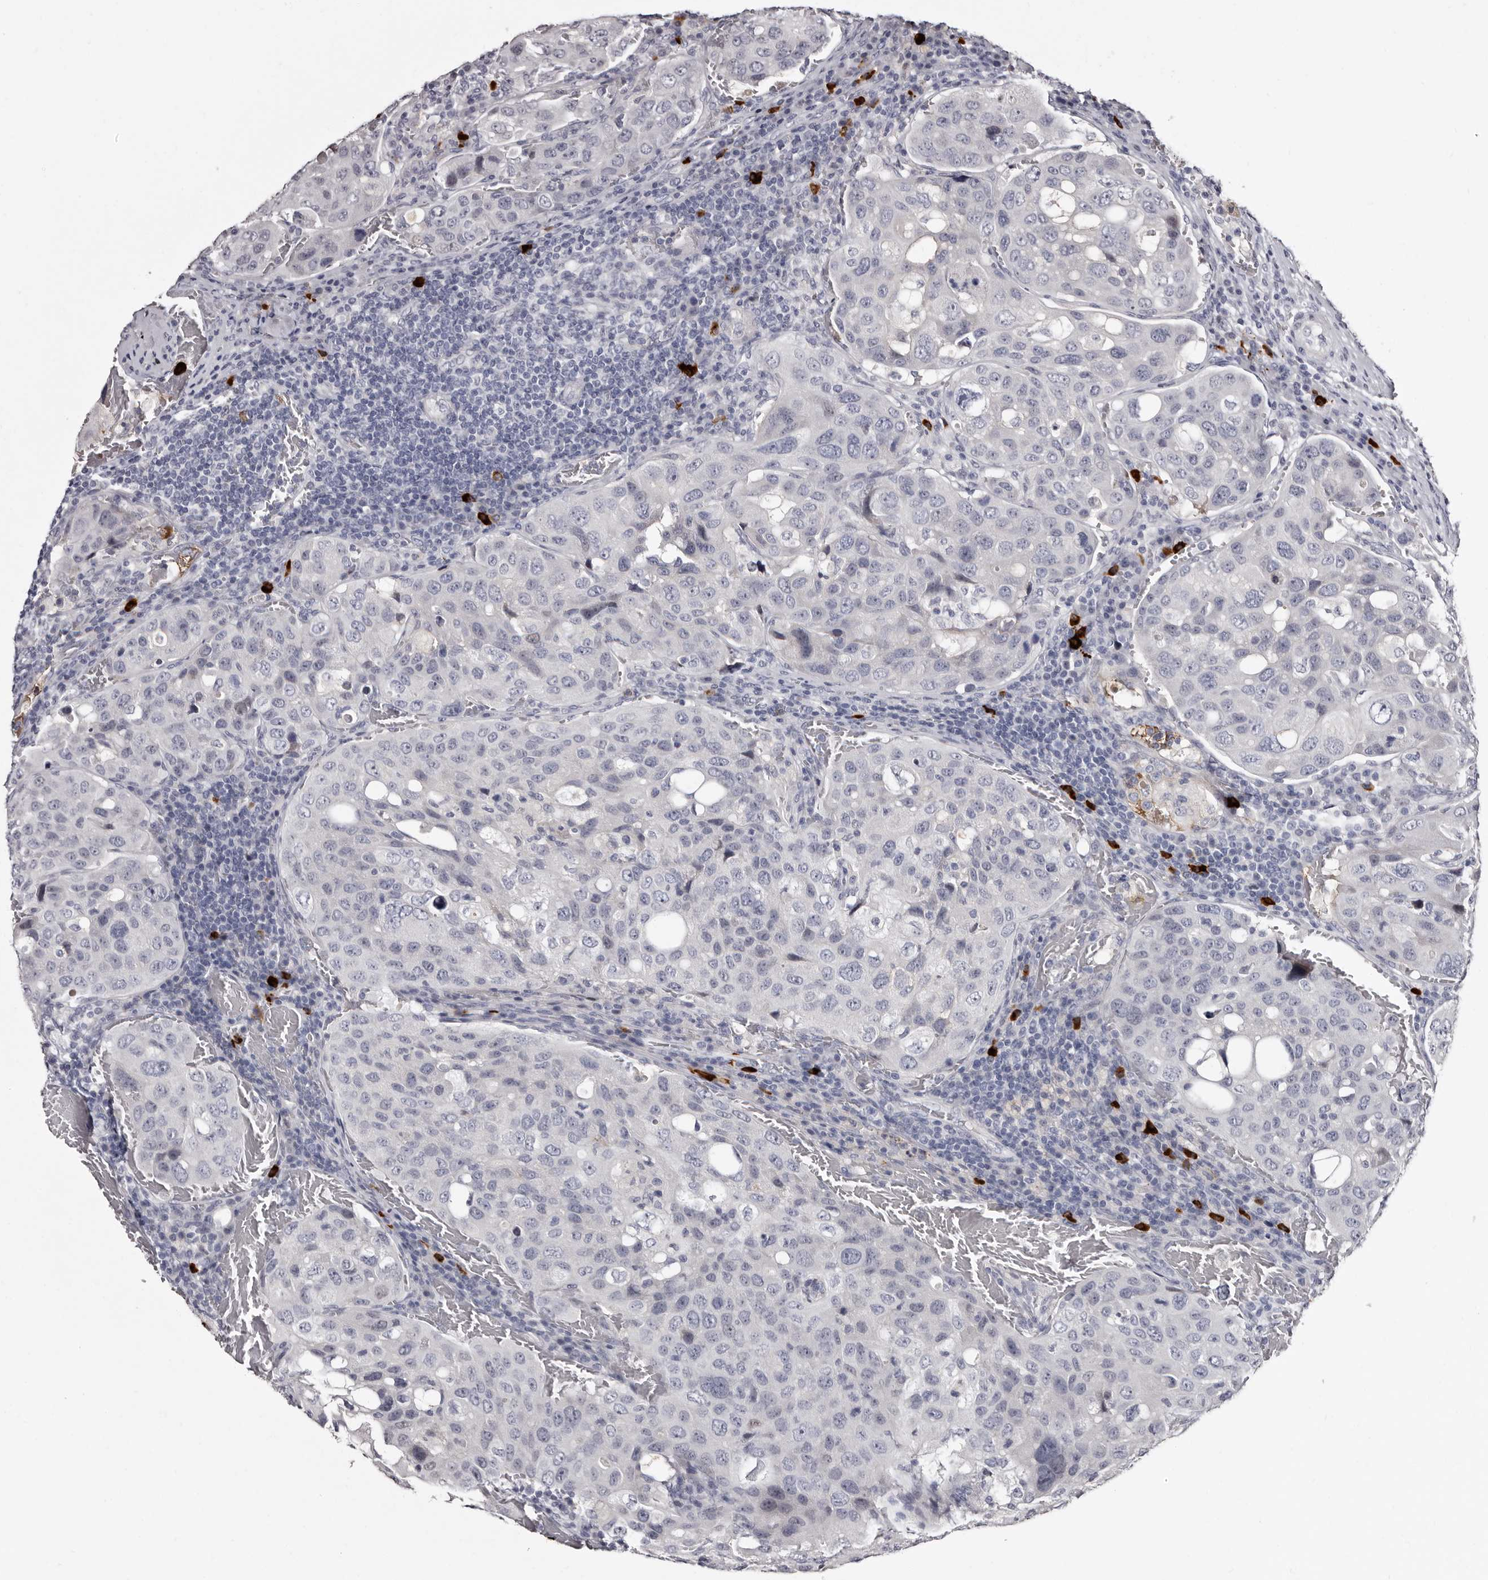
{"staining": {"intensity": "negative", "quantity": "none", "location": "none"}, "tissue": "urothelial cancer", "cell_type": "Tumor cells", "image_type": "cancer", "snomed": [{"axis": "morphology", "description": "Urothelial carcinoma, High grade"}, {"axis": "topography", "description": "Lymph node"}, {"axis": "topography", "description": "Urinary bladder"}], "caption": "Tumor cells show no significant staining in high-grade urothelial carcinoma.", "gene": "TBC1D22B", "patient": {"sex": "male", "age": 51}}